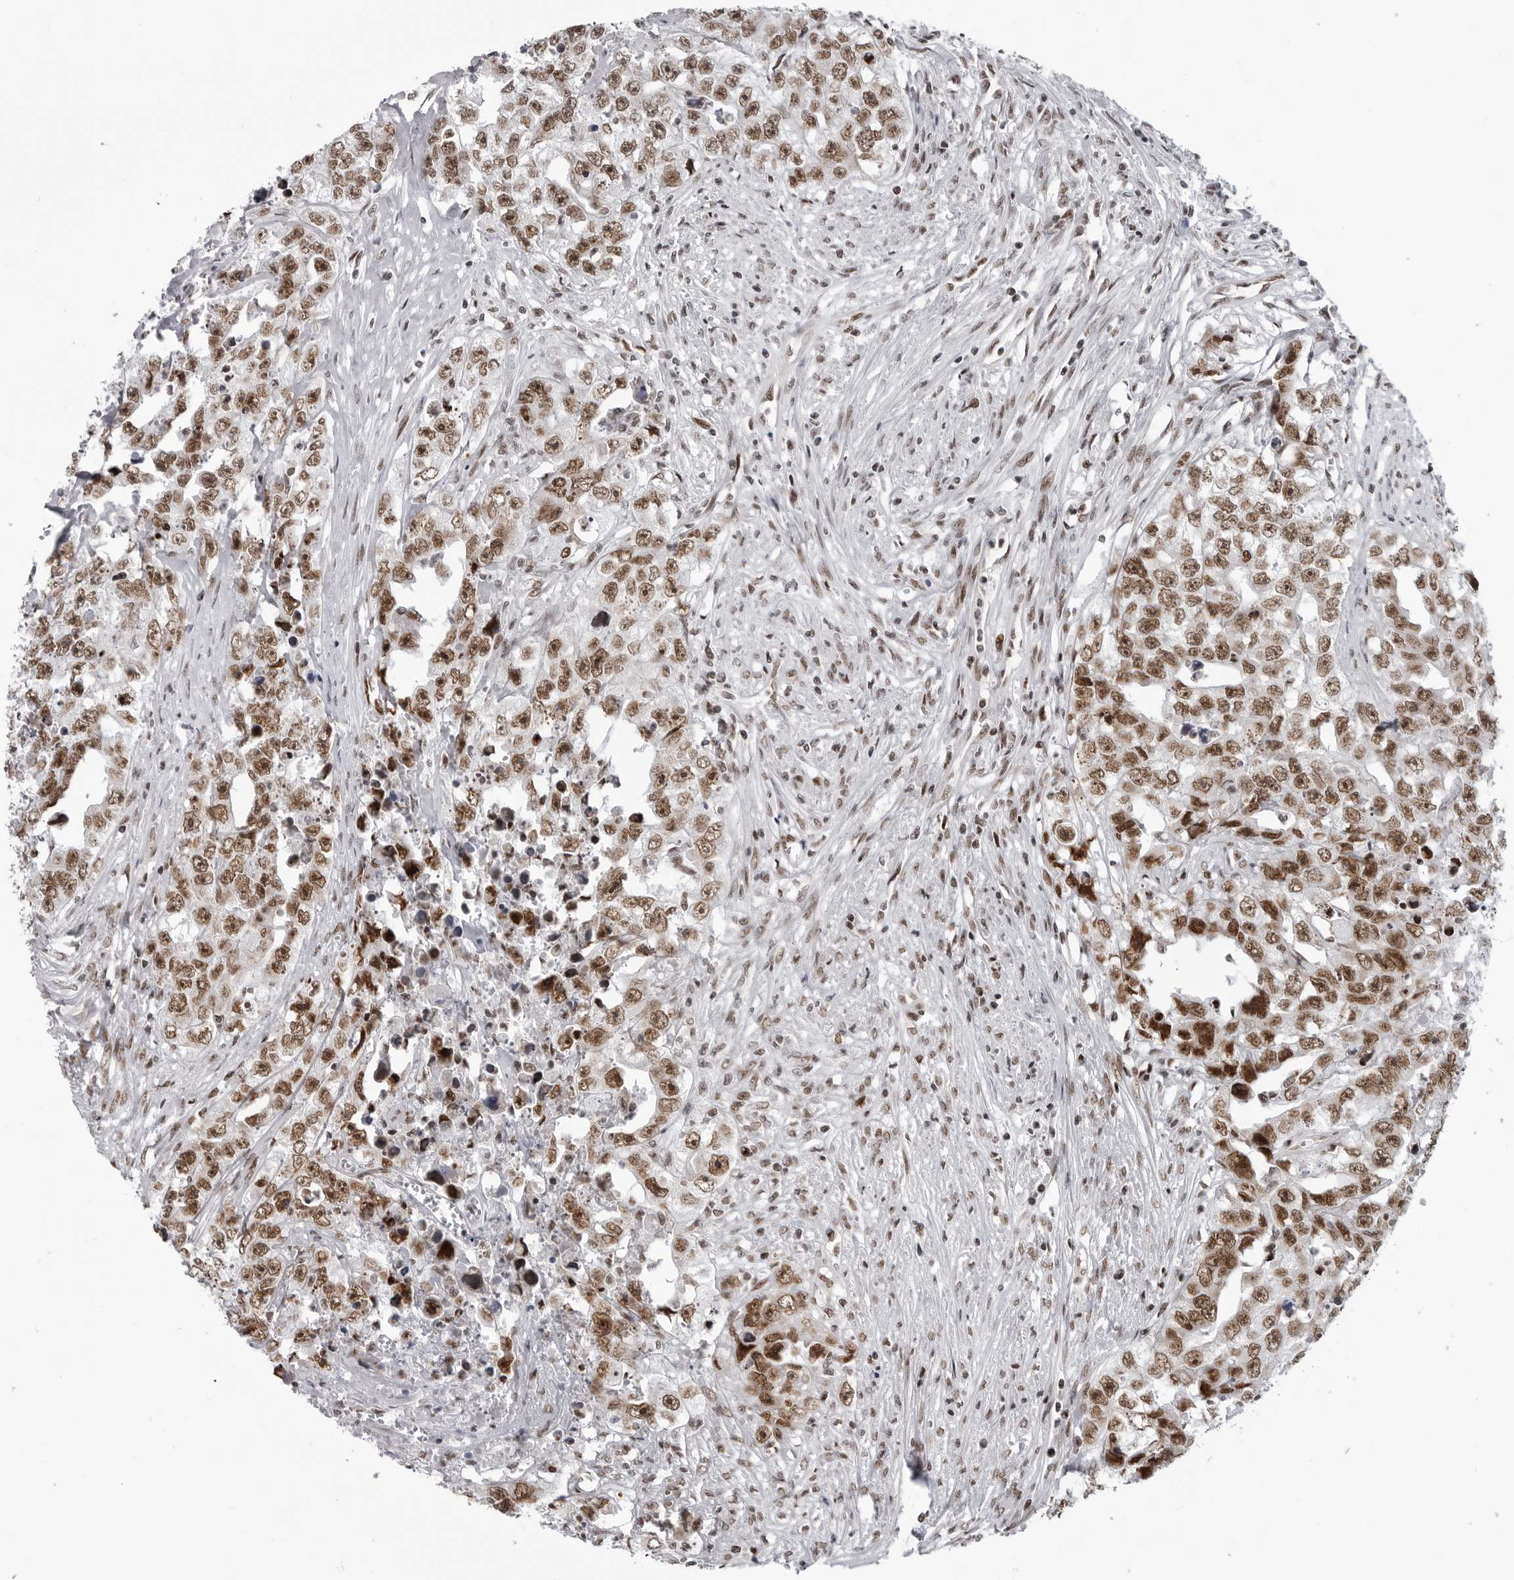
{"staining": {"intensity": "moderate", "quantity": ">75%", "location": "nuclear"}, "tissue": "testis cancer", "cell_type": "Tumor cells", "image_type": "cancer", "snomed": [{"axis": "morphology", "description": "Seminoma, NOS"}, {"axis": "morphology", "description": "Carcinoma, Embryonal, NOS"}, {"axis": "topography", "description": "Testis"}], "caption": "Immunohistochemical staining of human seminoma (testis) demonstrates moderate nuclear protein positivity in about >75% of tumor cells.", "gene": "RNF26", "patient": {"sex": "male", "age": 43}}